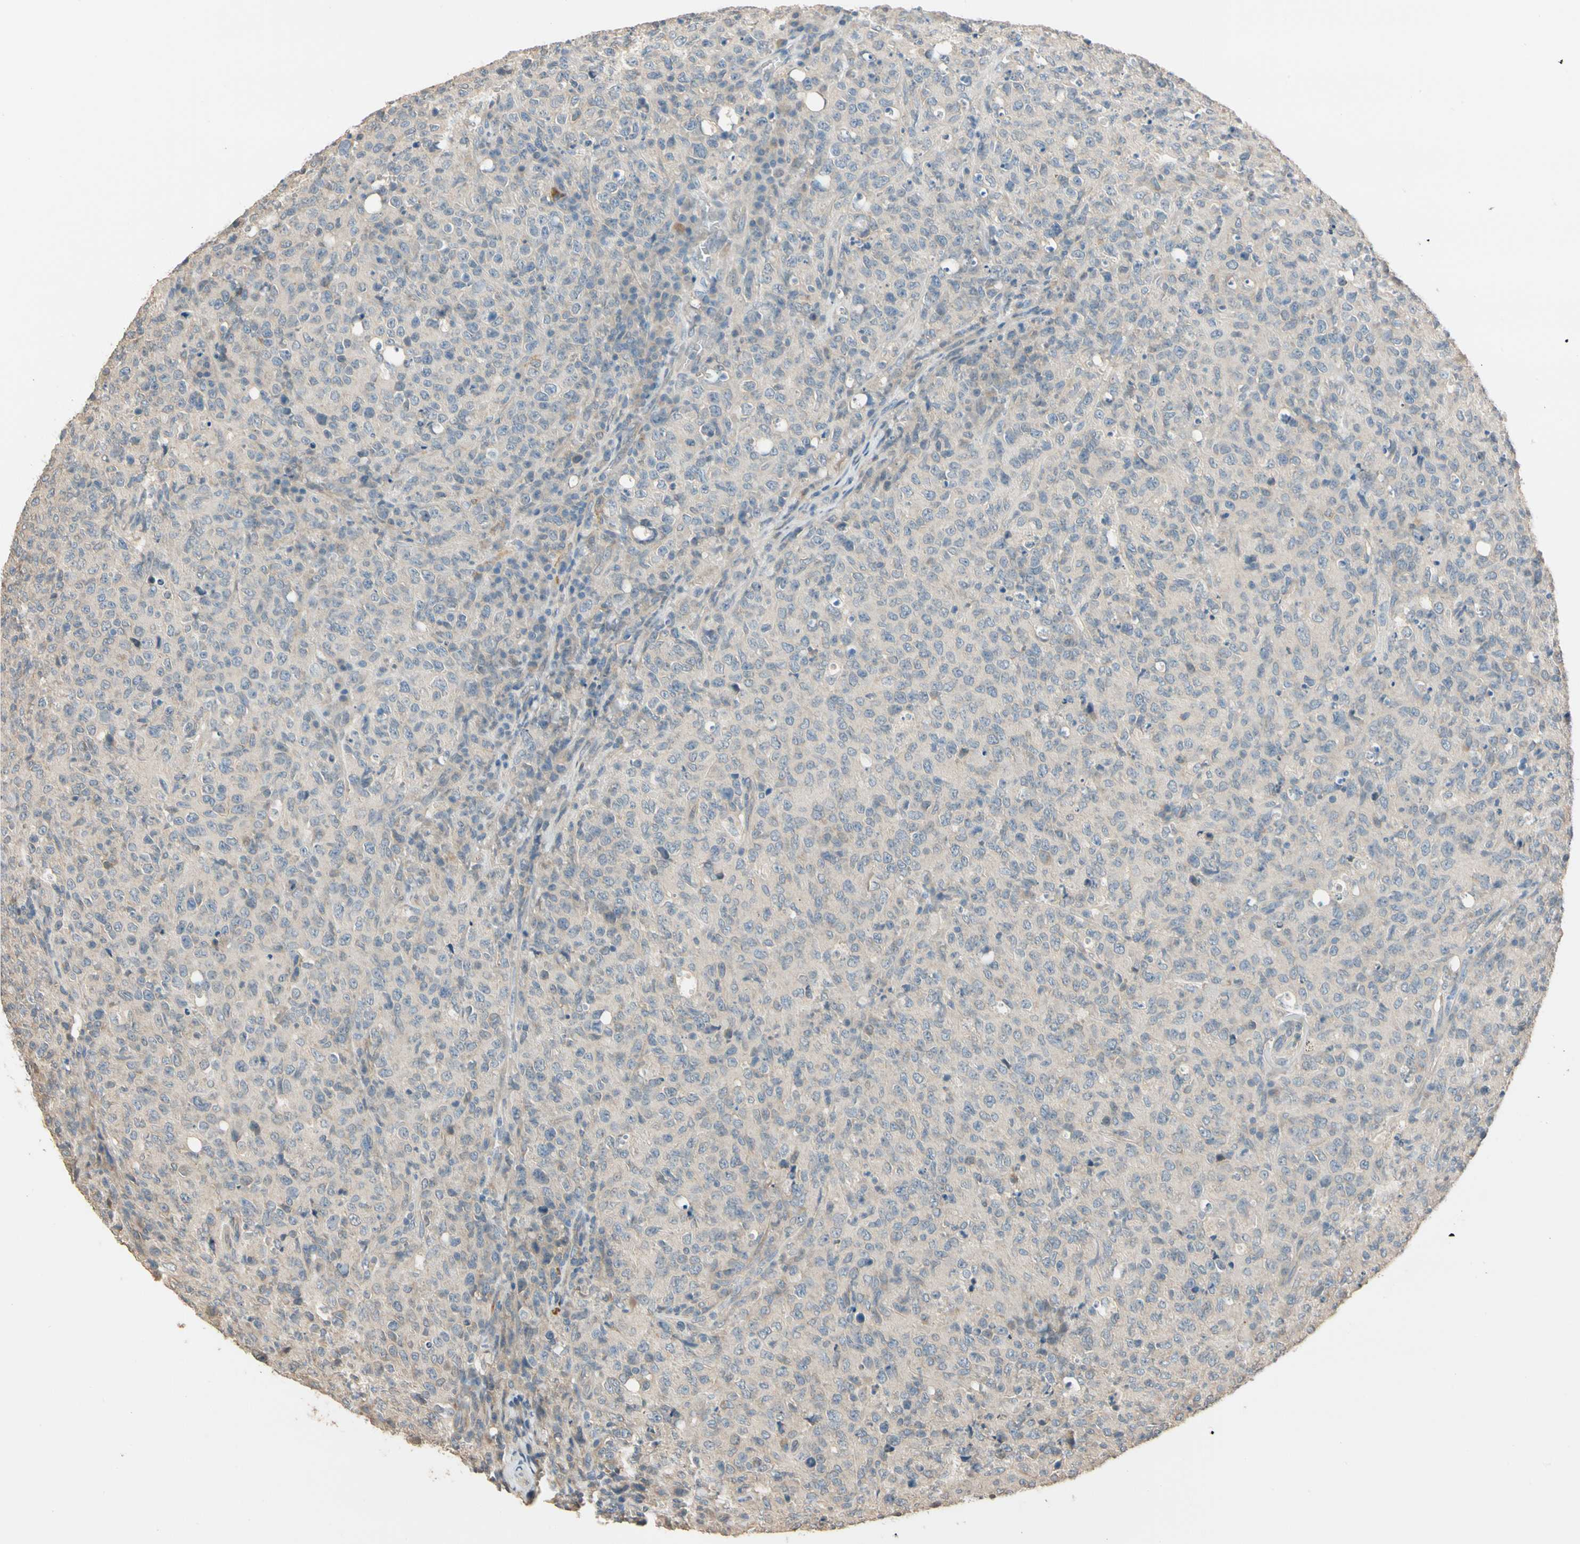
{"staining": {"intensity": "weak", "quantity": "<25%", "location": "cytoplasmic/membranous"}, "tissue": "lymphoma", "cell_type": "Tumor cells", "image_type": "cancer", "snomed": [{"axis": "morphology", "description": "Malignant lymphoma, non-Hodgkin's type, High grade"}, {"axis": "topography", "description": "Tonsil"}], "caption": "Protein analysis of high-grade malignant lymphoma, non-Hodgkin's type shows no significant staining in tumor cells.", "gene": "MAP3K7", "patient": {"sex": "female", "age": 36}}